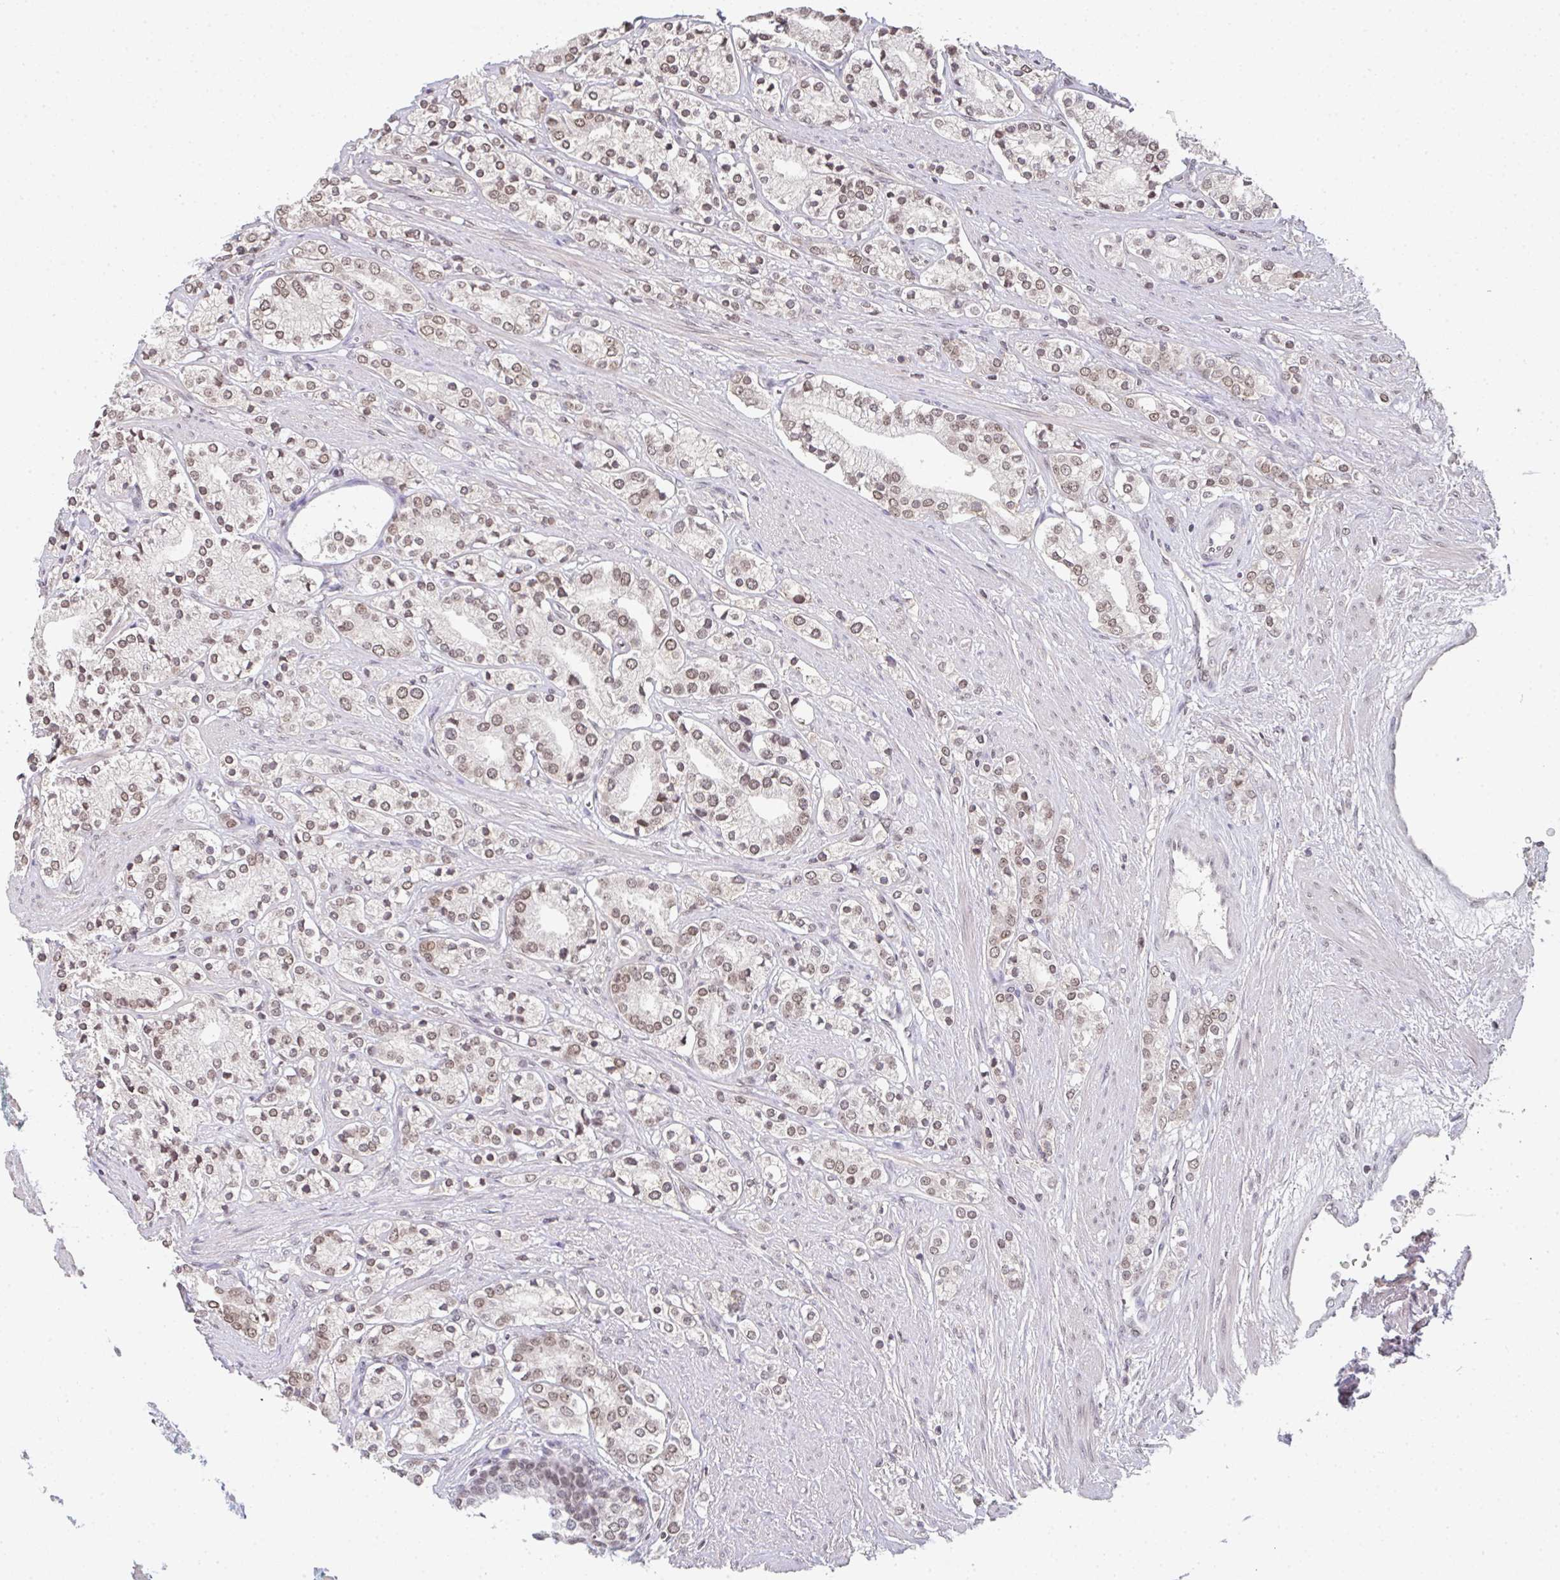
{"staining": {"intensity": "weak", "quantity": ">75%", "location": "nuclear"}, "tissue": "prostate cancer", "cell_type": "Tumor cells", "image_type": "cancer", "snomed": [{"axis": "morphology", "description": "Adenocarcinoma, High grade"}, {"axis": "topography", "description": "Prostate"}], "caption": "Immunohistochemical staining of adenocarcinoma (high-grade) (prostate) demonstrates low levels of weak nuclear protein positivity in about >75% of tumor cells.", "gene": "DKC1", "patient": {"sex": "male", "age": 58}}